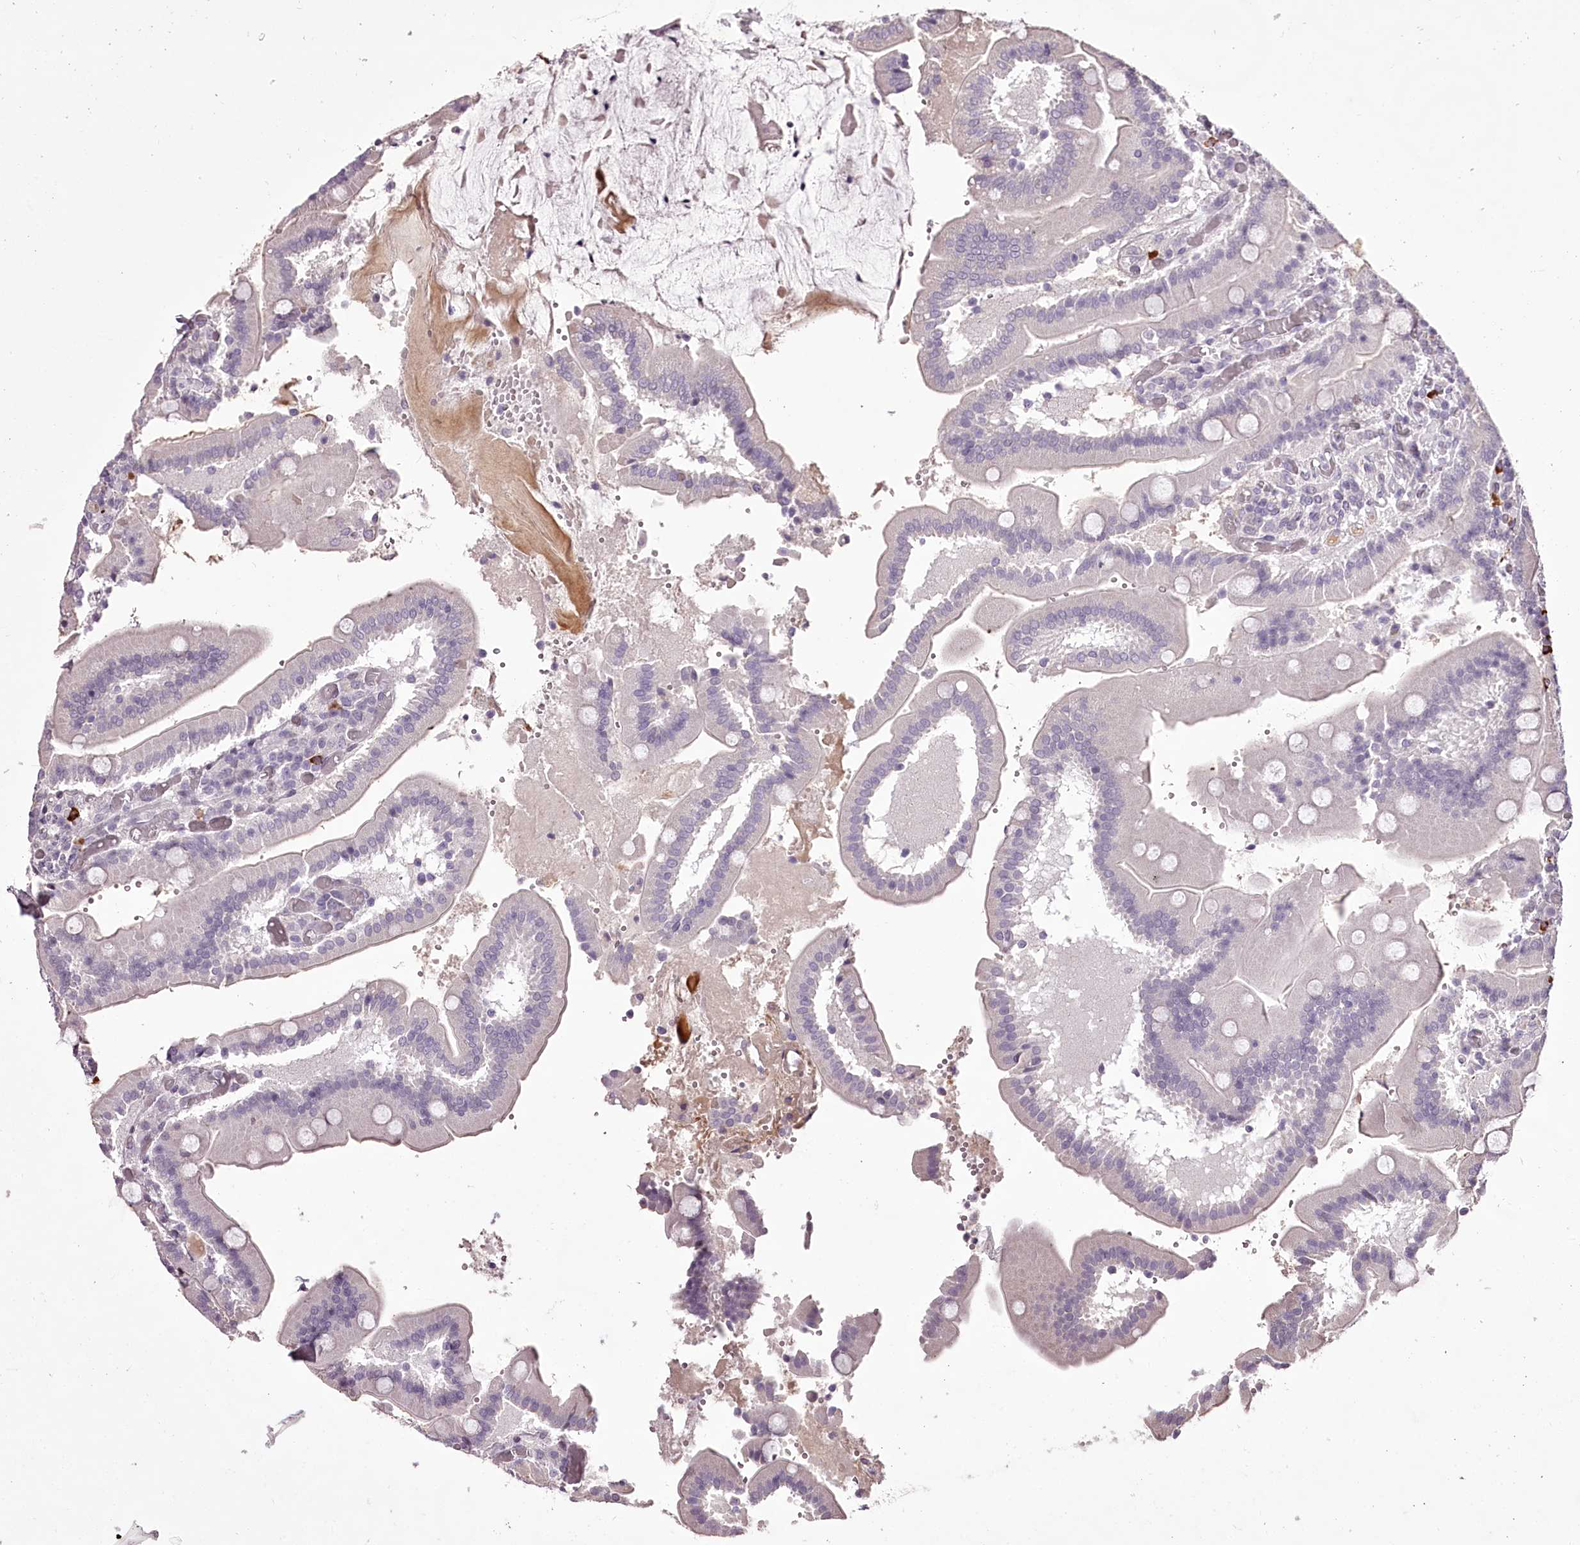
{"staining": {"intensity": "negative", "quantity": "none", "location": "none"}, "tissue": "duodenum", "cell_type": "Glandular cells", "image_type": "normal", "snomed": [{"axis": "morphology", "description": "Normal tissue, NOS"}, {"axis": "topography", "description": "Duodenum"}], "caption": "Immunohistochemistry (IHC) histopathology image of benign duodenum: human duodenum stained with DAB (3,3'-diaminobenzidine) shows no significant protein expression in glandular cells. Nuclei are stained in blue.", "gene": "C1orf56", "patient": {"sex": "female", "age": 62}}